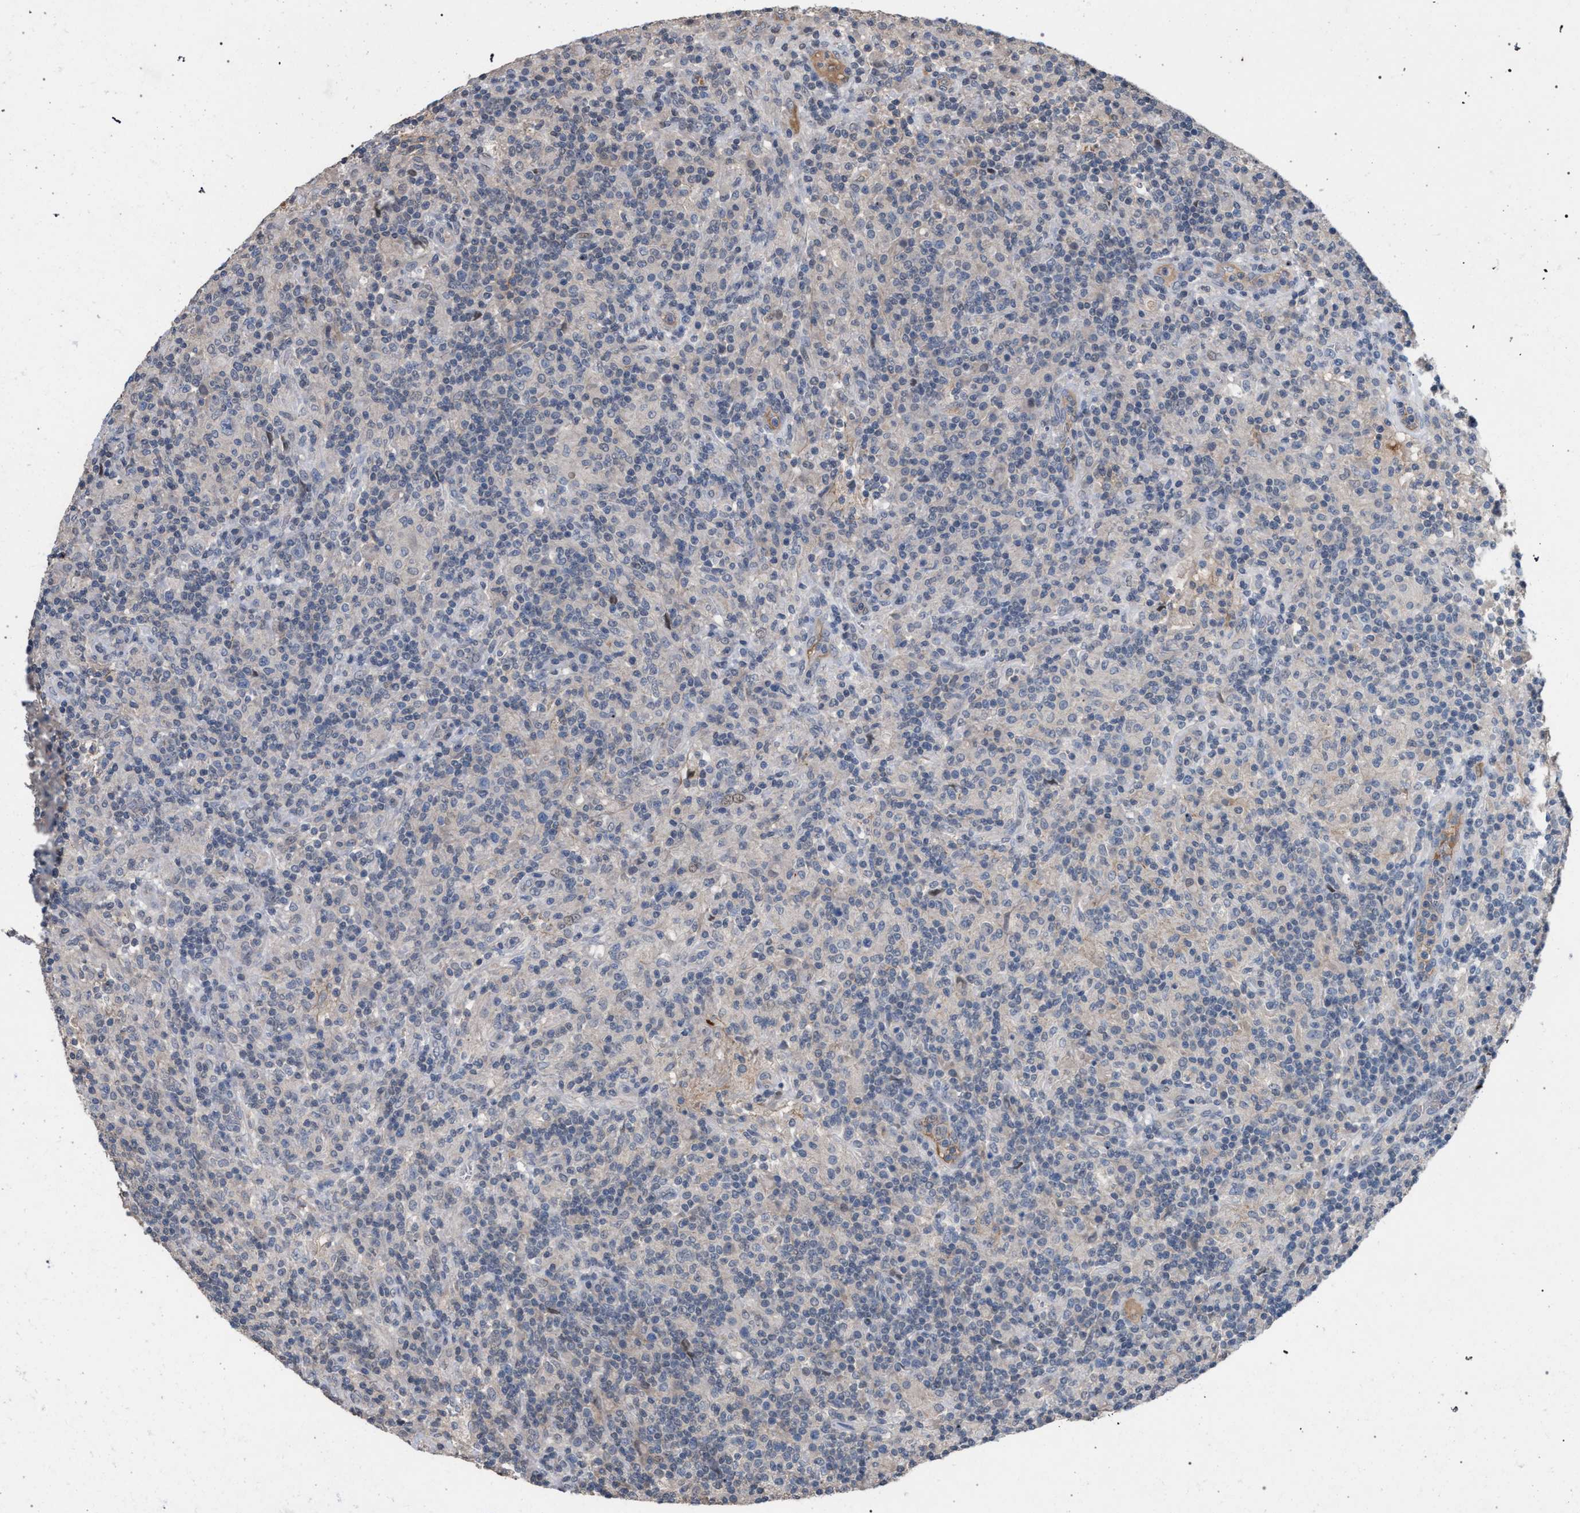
{"staining": {"intensity": "negative", "quantity": "none", "location": "none"}, "tissue": "lymphoma", "cell_type": "Tumor cells", "image_type": "cancer", "snomed": [{"axis": "morphology", "description": "Hodgkin's disease, NOS"}, {"axis": "topography", "description": "Lymph node"}], "caption": "The immunohistochemistry (IHC) photomicrograph has no significant staining in tumor cells of lymphoma tissue. The staining was performed using DAB to visualize the protein expression in brown, while the nuclei were stained in blue with hematoxylin (Magnification: 20x).", "gene": "TECPR1", "patient": {"sex": "male", "age": 70}}